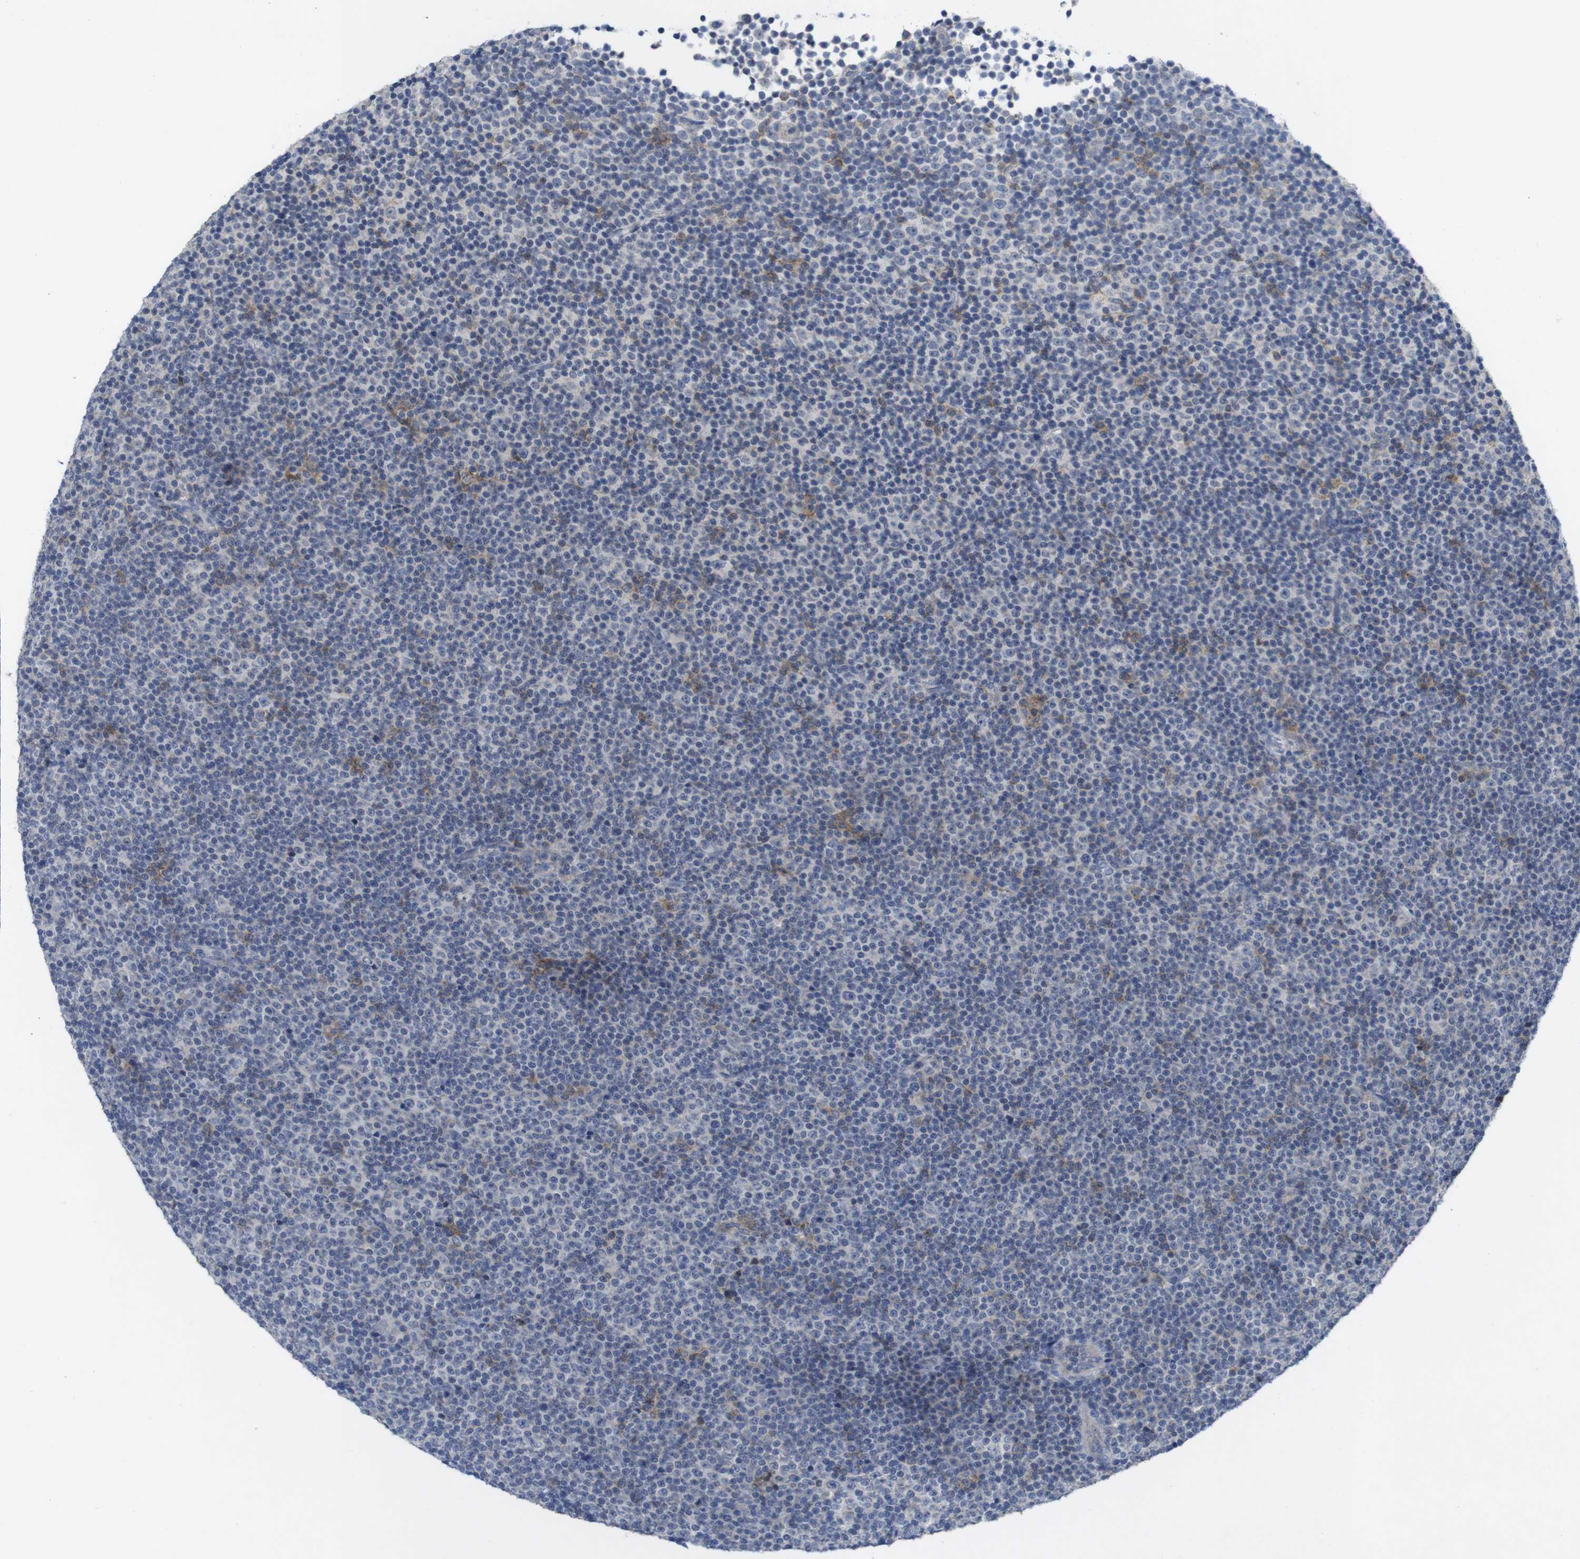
{"staining": {"intensity": "negative", "quantity": "none", "location": "none"}, "tissue": "lymphoma", "cell_type": "Tumor cells", "image_type": "cancer", "snomed": [{"axis": "morphology", "description": "Malignant lymphoma, non-Hodgkin's type, Low grade"}, {"axis": "topography", "description": "Lymph node"}], "caption": "A high-resolution micrograph shows IHC staining of lymphoma, which exhibits no significant staining in tumor cells.", "gene": "SLAMF7", "patient": {"sex": "female", "age": 67}}